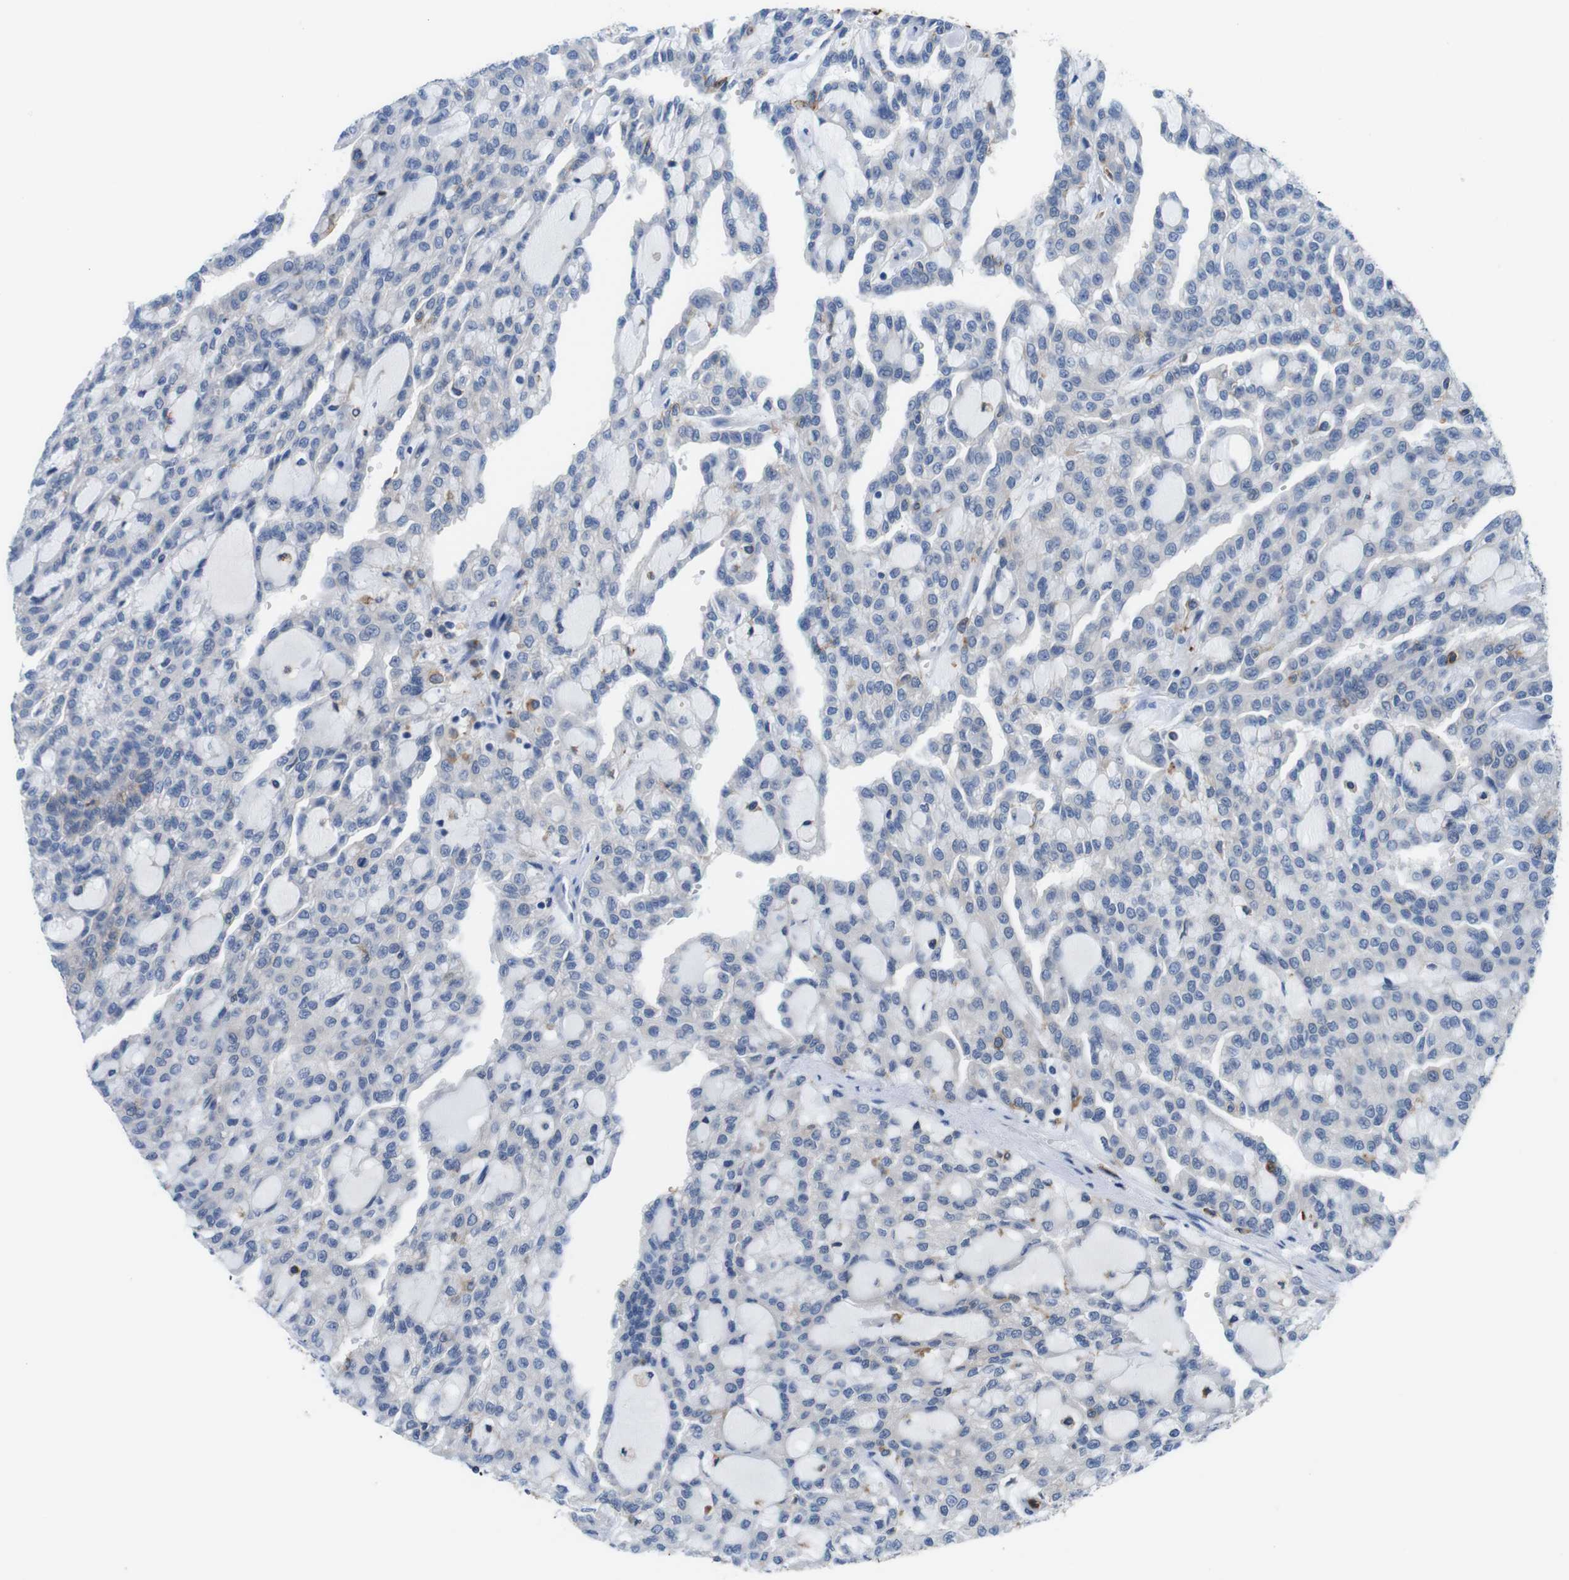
{"staining": {"intensity": "negative", "quantity": "none", "location": "none"}, "tissue": "renal cancer", "cell_type": "Tumor cells", "image_type": "cancer", "snomed": [{"axis": "morphology", "description": "Adenocarcinoma, NOS"}, {"axis": "topography", "description": "Kidney"}], "caption": "Human renal cancer stained for a protein using immunohistochemistry (IHC) reveals no expression in tumor cells.", "gene": "CD300C", "patient": {"sex": "male", "age": 63}}